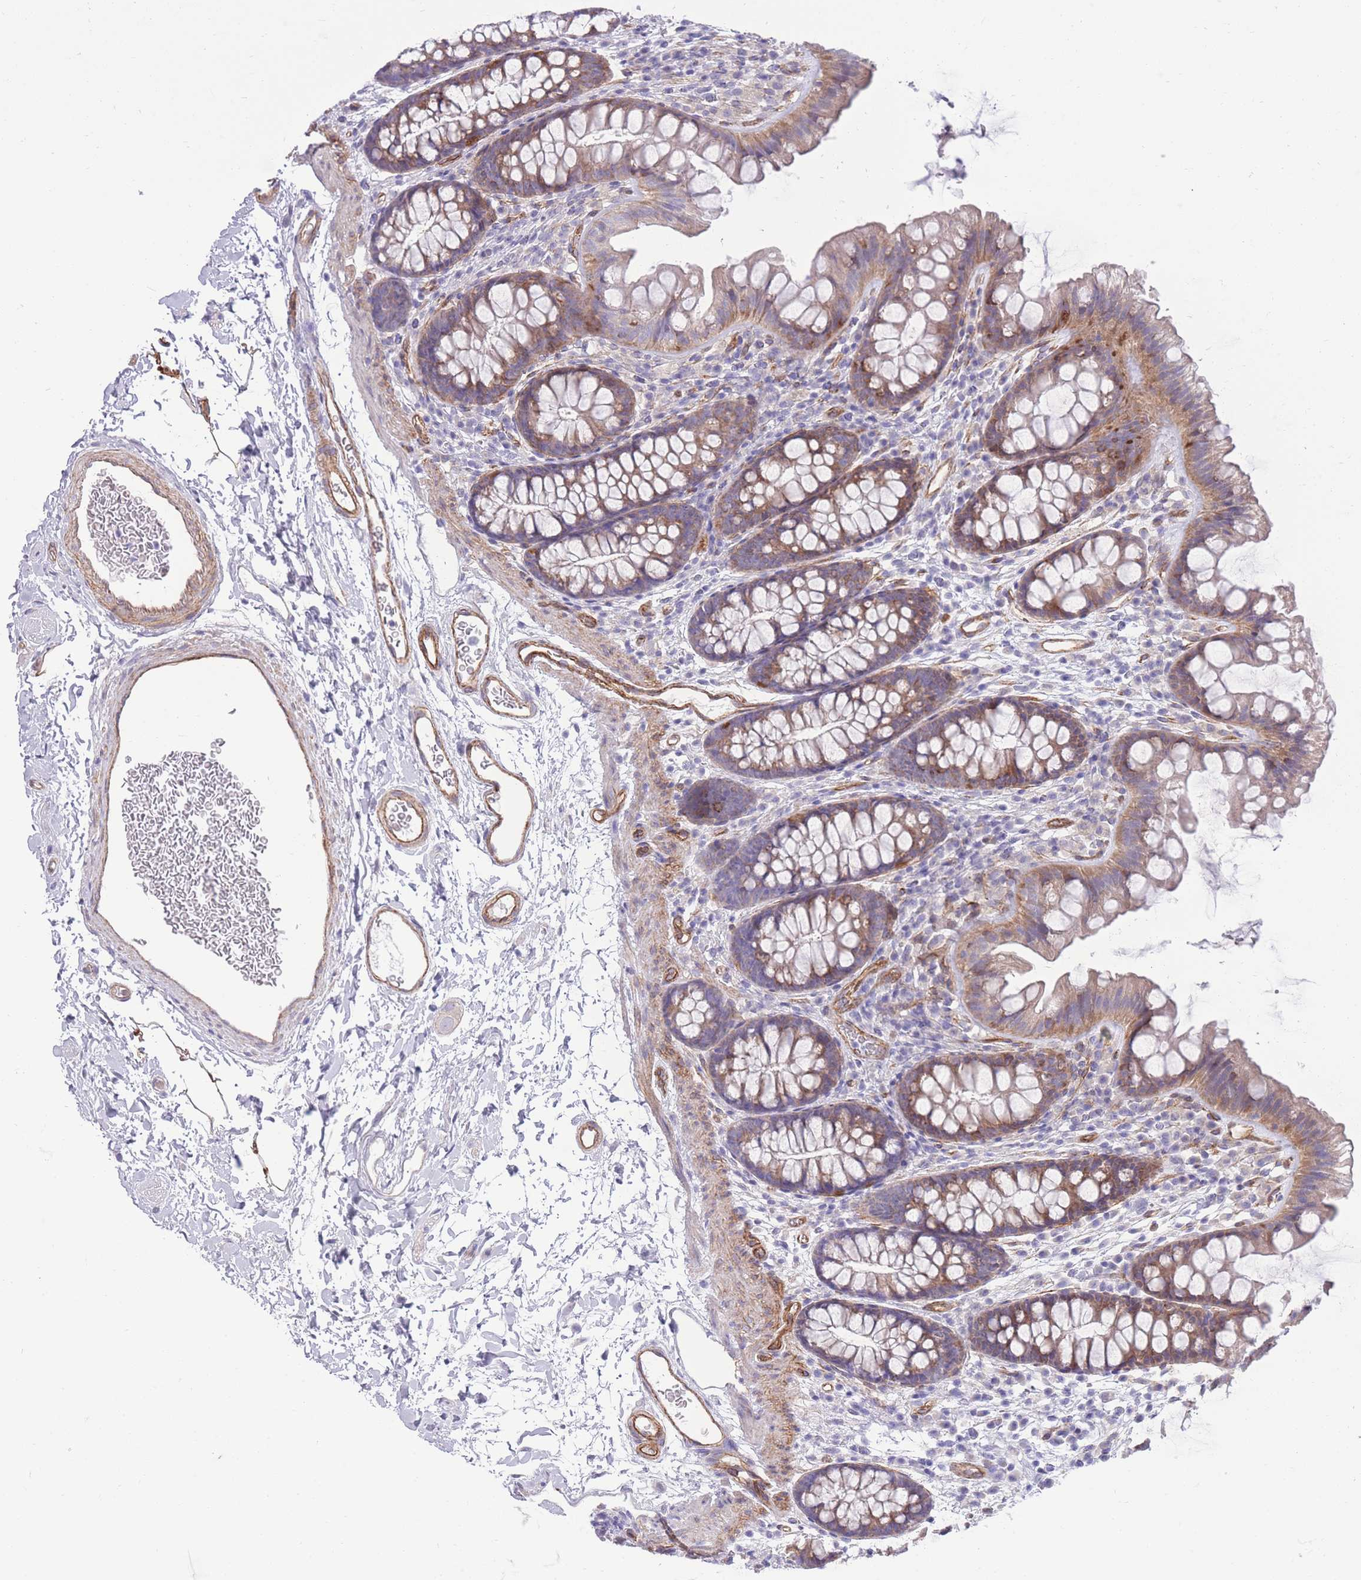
{"staining": {"intensity": "moderate", "quantity": ">75%", "location": "cytoplasmic/membranous"}, "tissue": "colon", "cell_type": "Endothelial cells", "image_type": "normal", "snomed": [{"axis": "morphology", "description": "Normal tissue, NOS"}, {"axis": "topography", "description": "Colon"}], "caption": "IHC image of normal colon stained for a protein (brown), which exhibits medium levels of moderate cytoplasmic/membranous positivity in approximately >75% of endothelial cells.", "gene": "RGS11", "patient": {"sex": "female", "age": 62}}